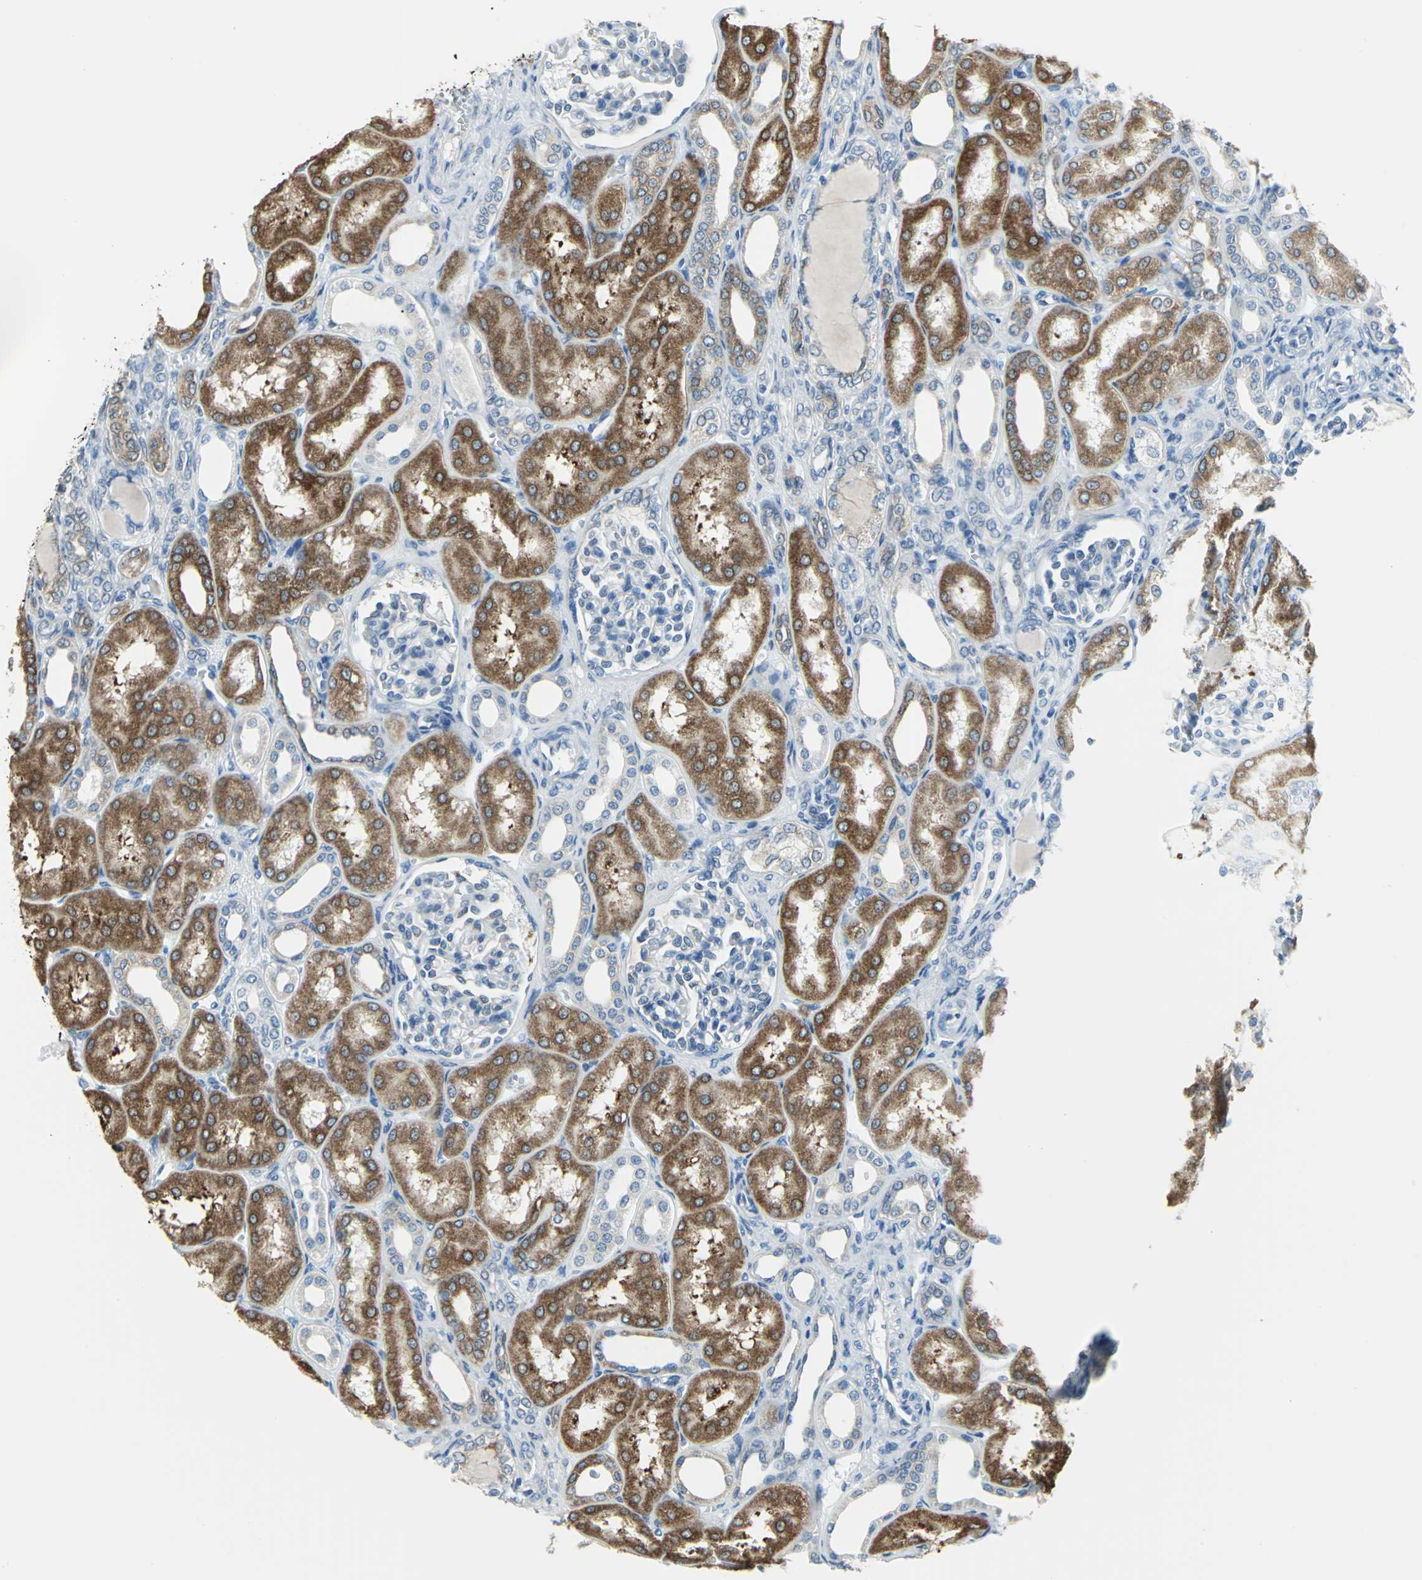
{"staining": {"intensity": "negative", "quantity": "none", "location": "none"}, "tissue": "kidney", "cell_type": "Cells in glomeruli", "image_type": "normal", "snomed": [{"axis": "morphology", "description": "Normal tissue, NOS"}, {"axis": "topography", "description": "Kidney"}], "caption": "DAB immunohistochemical staining of normal kidney shows no significant expression in cells in glomeruli.", "gene": "CYB5A", "patient": {"sex": "male", "age": 7}}